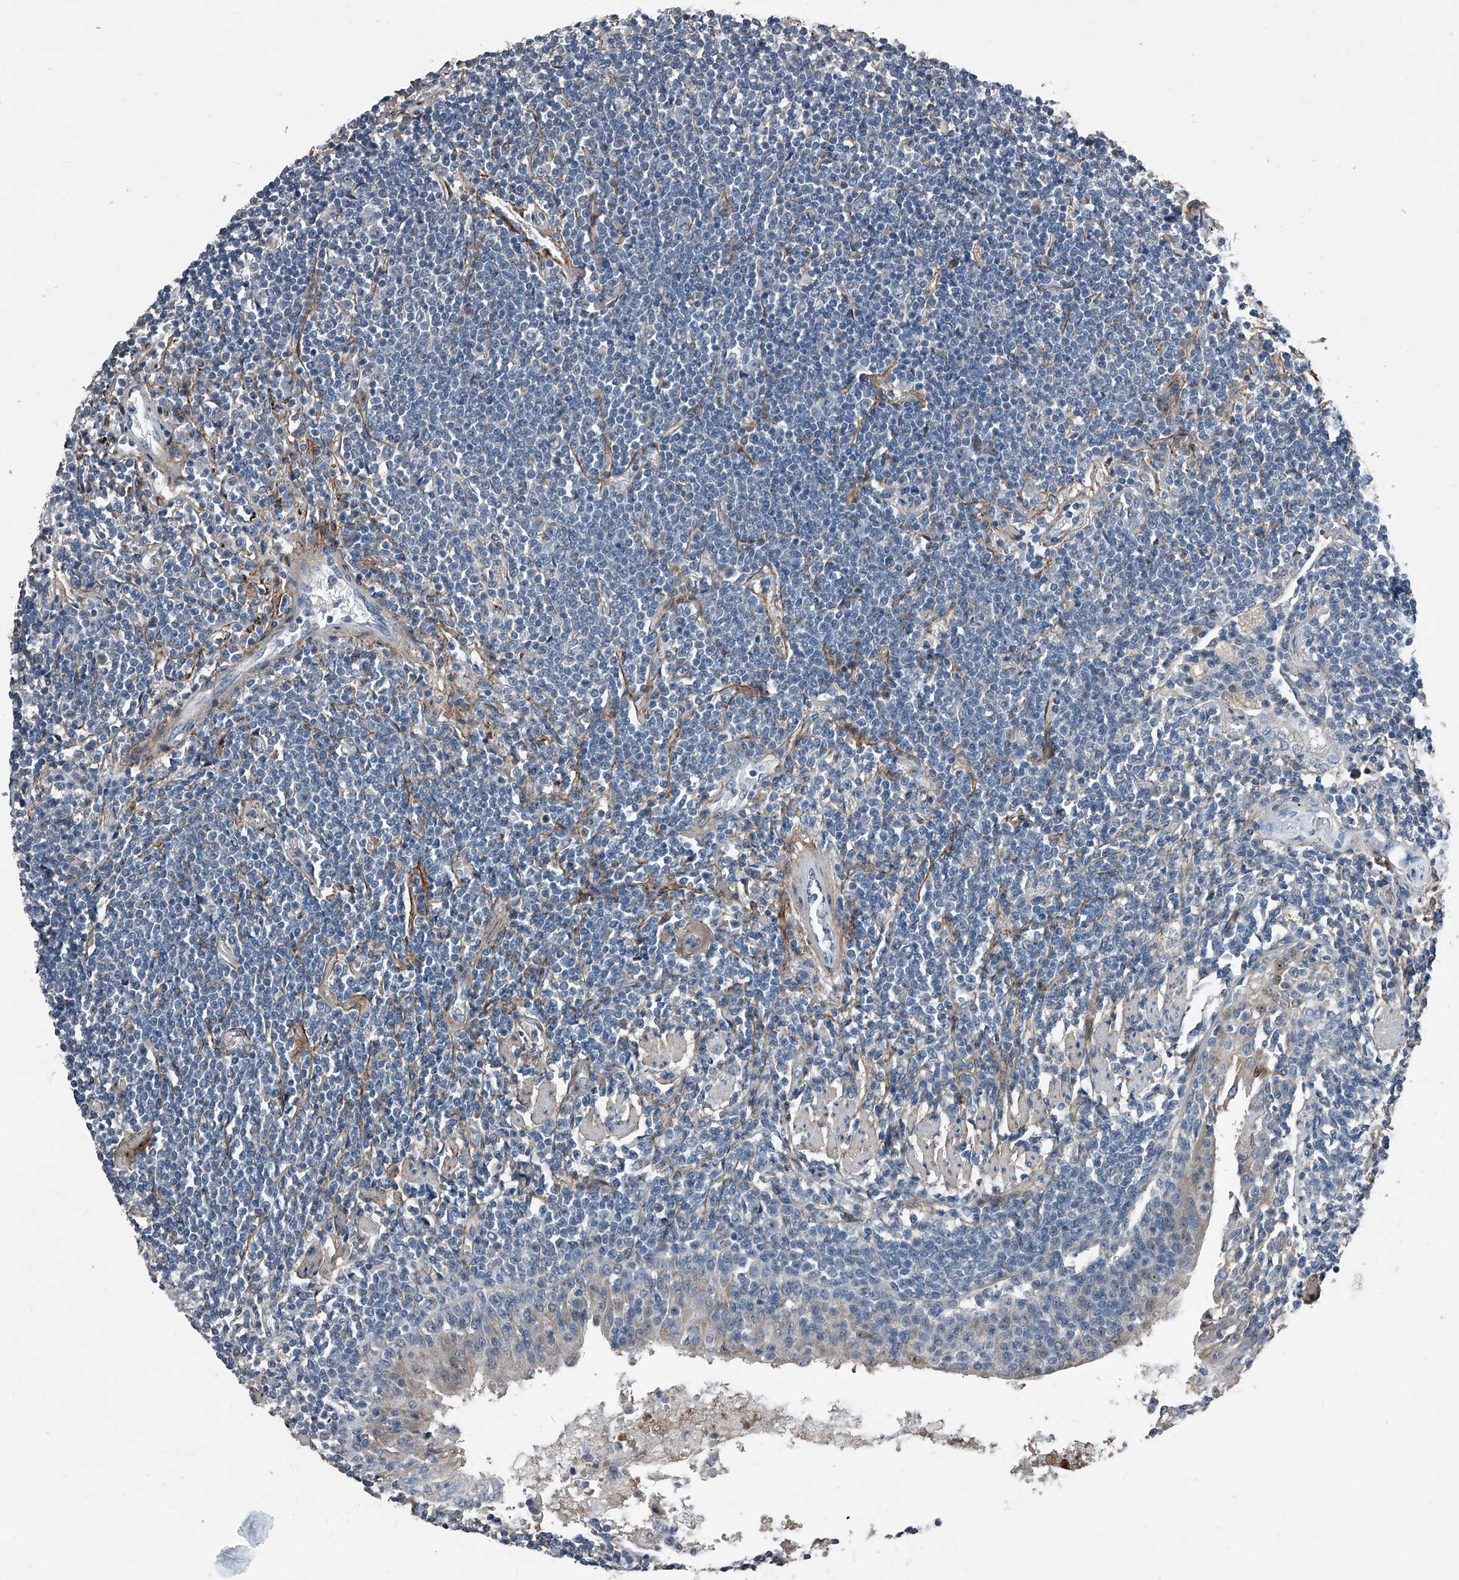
{"staining": {"intensity": "negative", "quantity": "none", "location": "none"}, "tissue": "lymphoma", "cell_type": "Tumor cells", "image_type": "cancer", "snomed": [{"axis": "morphology", "description": "Malignant lymphoma, non-Hodgkin's type, Low grade"}, {"axis": "topography", "description": "Lung"}], "caption": "Lymphoma was stained to show a protein in brown. There is no significant expression in tumor cells. (DAB (3,3'-diaminobenzidine) immunohistochemistry (IHC), high magnification).", "gene": "PHACTR1", "patient": {"sex": "female", "age": 71}}